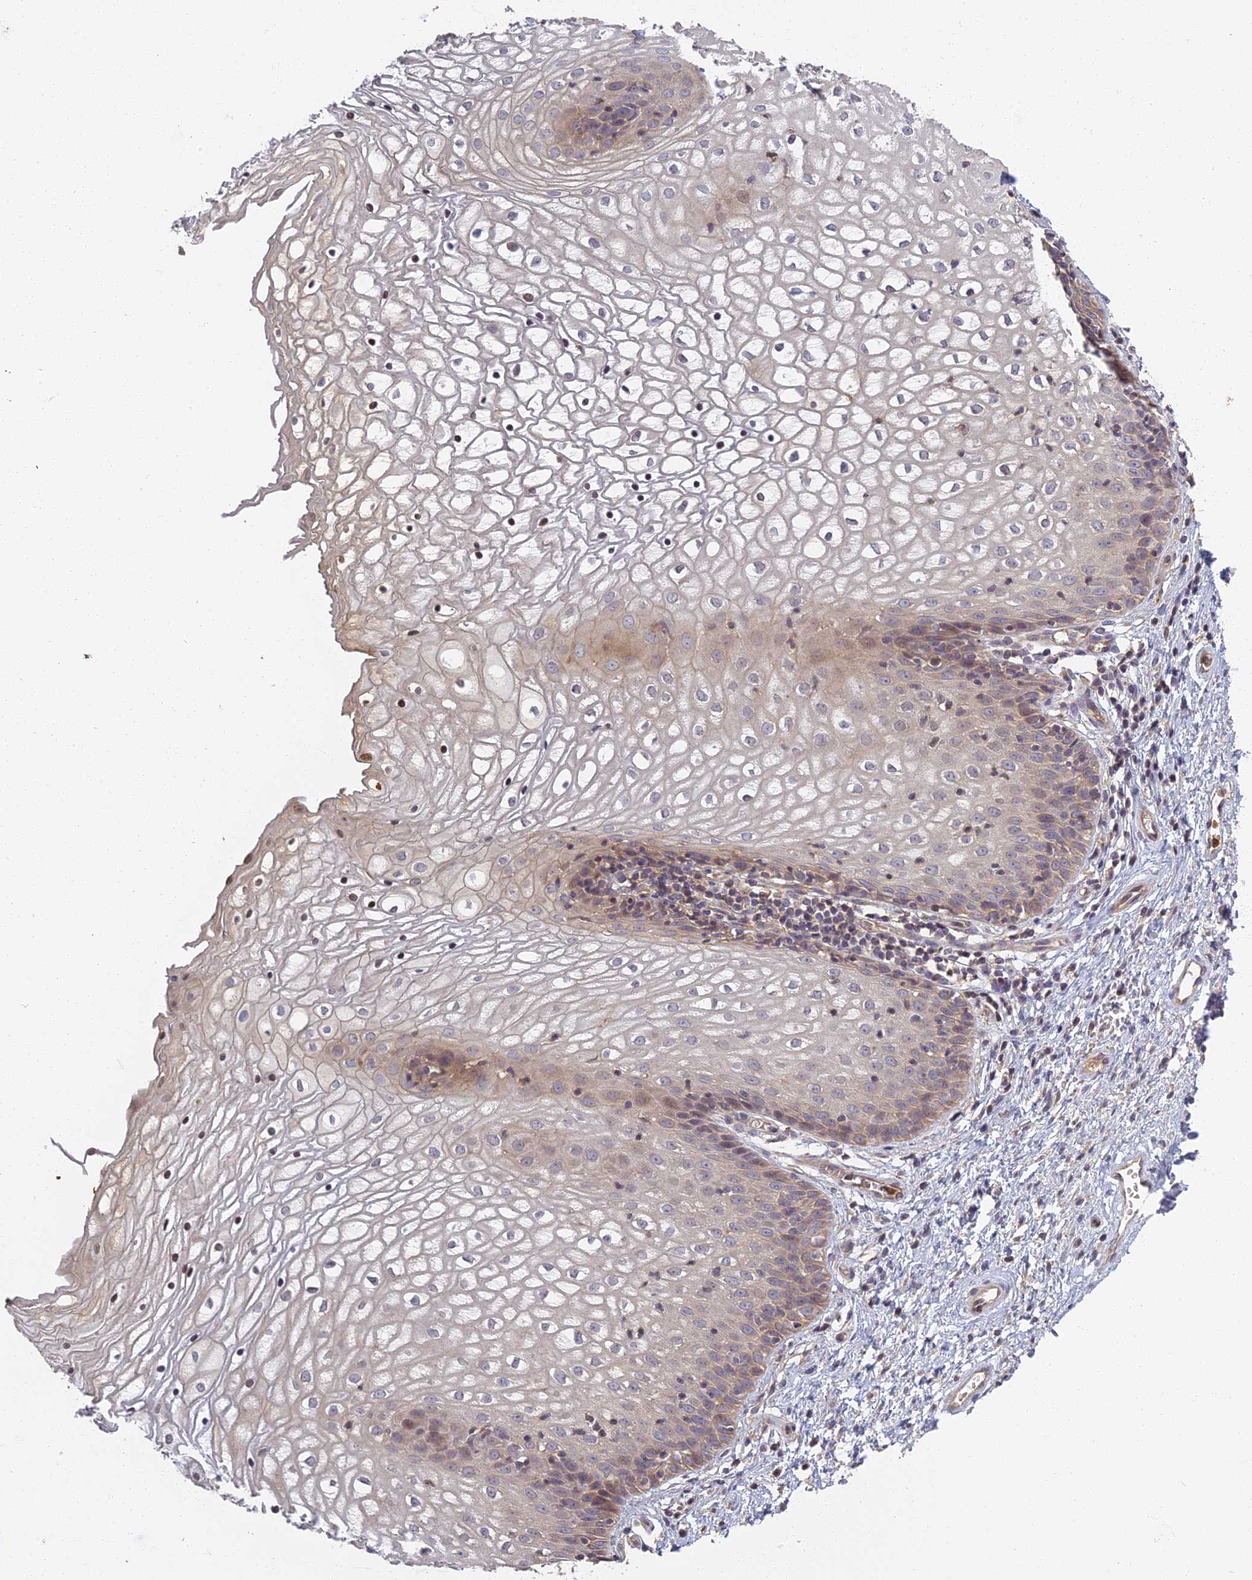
{"staining": {"intensity": "weak", "quantity": "25%-75%", "location": "cytoplasmic/membranous"}, "tissue": "vagina", "cell_type": "Squamous epithelial cells", "image_type": "normal", "snomed": [{"axis": "morphology", "description": "Normal tissue, NOS"}, {"axis": "topography", "description": "Vagina"}], "caption": "A brown stain highlights weak cytoplasmic/membranous staining of a protein in squamous epithelial cells of benign vagina. The protein of interest is shown in brown color, while the nuclei are stained blue.", "gene": "AP4E1", "patient": {"sex": "female", "age": 34}}